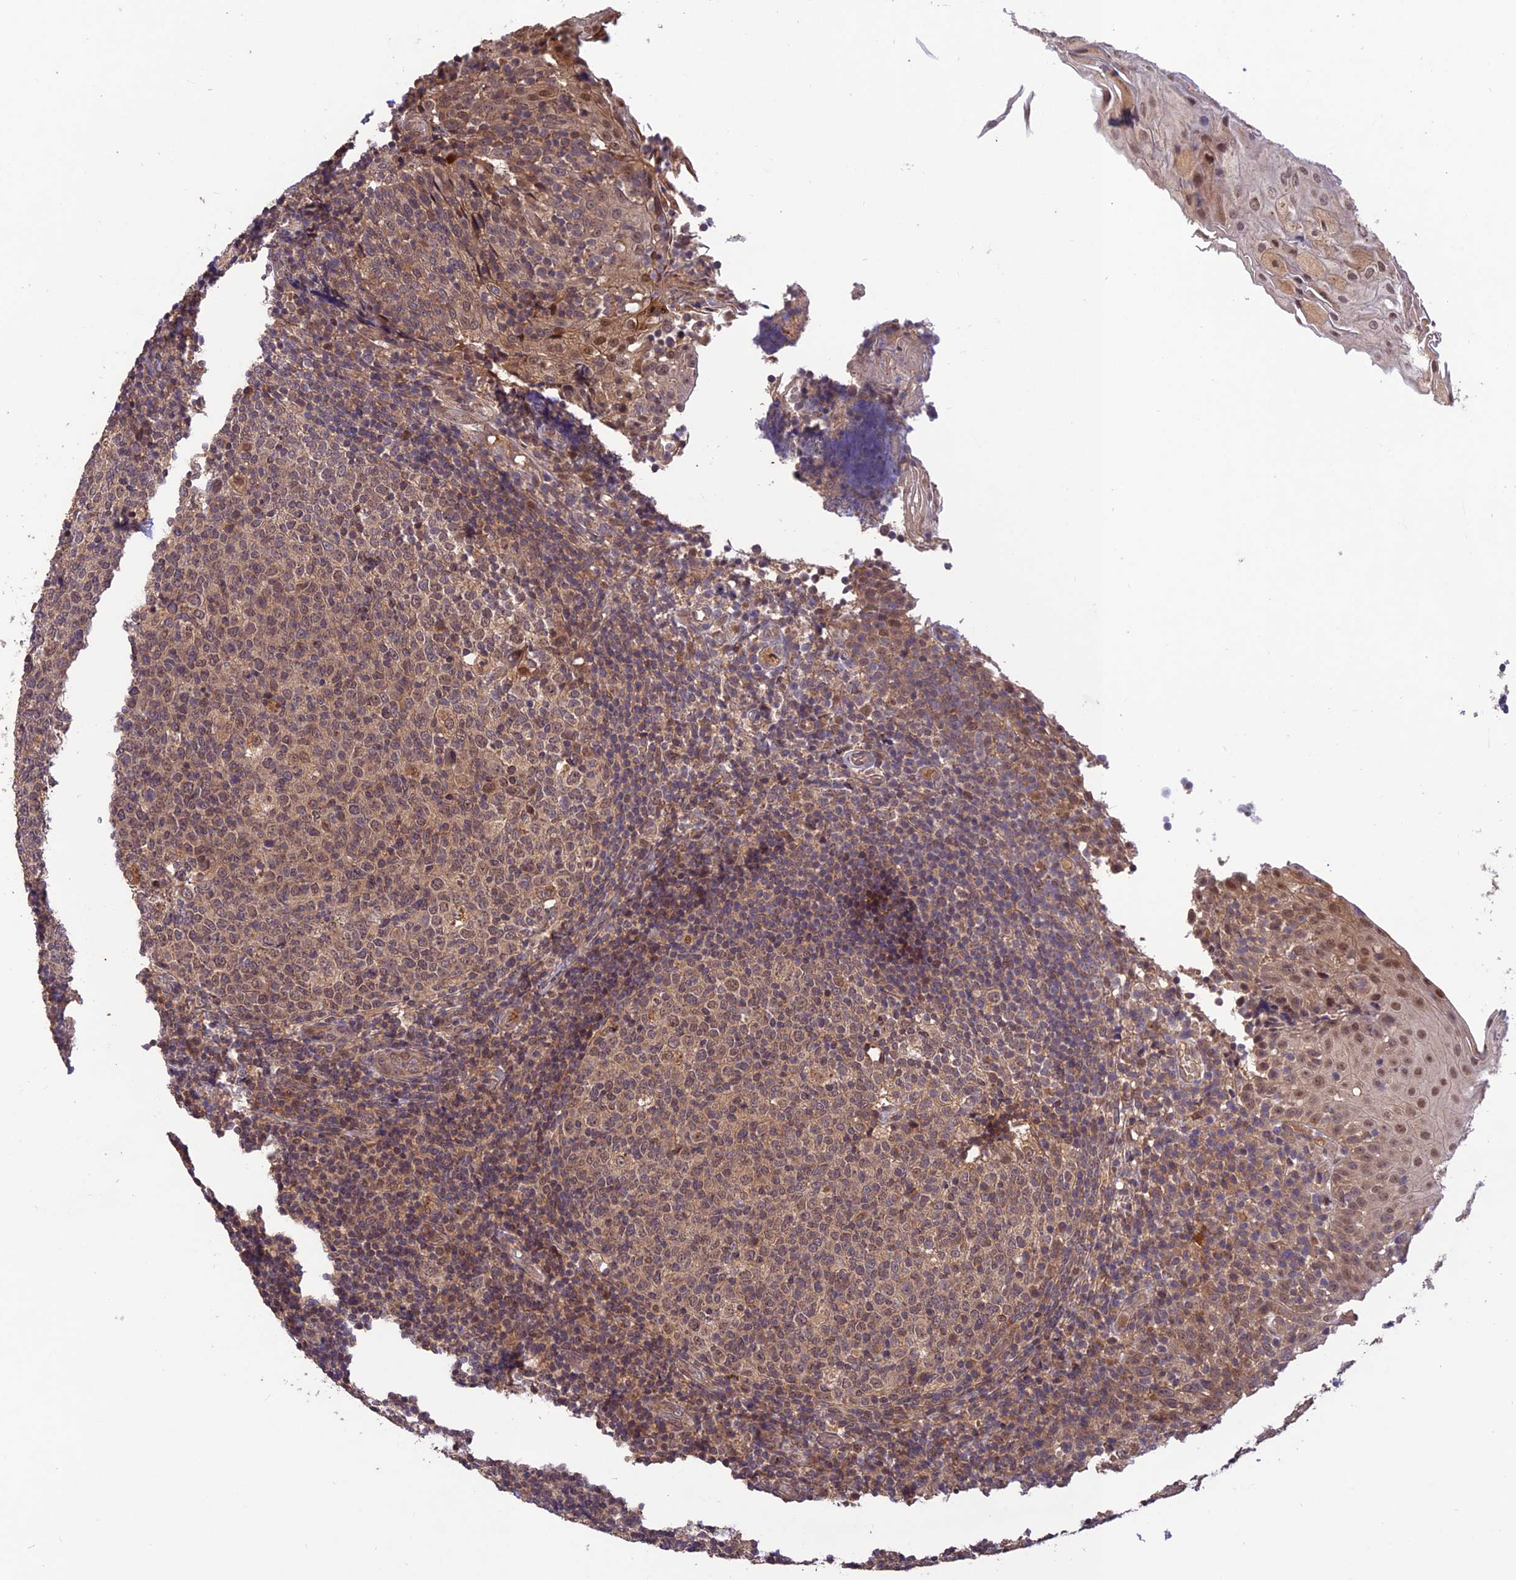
{"staining": {"intensity": "weak", "quantity": "25%-75%", "location": "nuclear"}, "tissue": "tonsil", "cell_type": "Germinal center cells", "image_type": "normal", "snomed": [{"axis": "morphology", "description": "Normal tissue, NOS"}, {"axis": "topography", "description": "Tonsil"}], "caption": "DAB (3,3'-diaminobenzidine) immunohistochemical staining of benign tonsil shows weak nuclear protein staining in about 25%-75% of germinal center cells.", "gene": "REV1", "patient": {"sex": "female", "age": 19}}